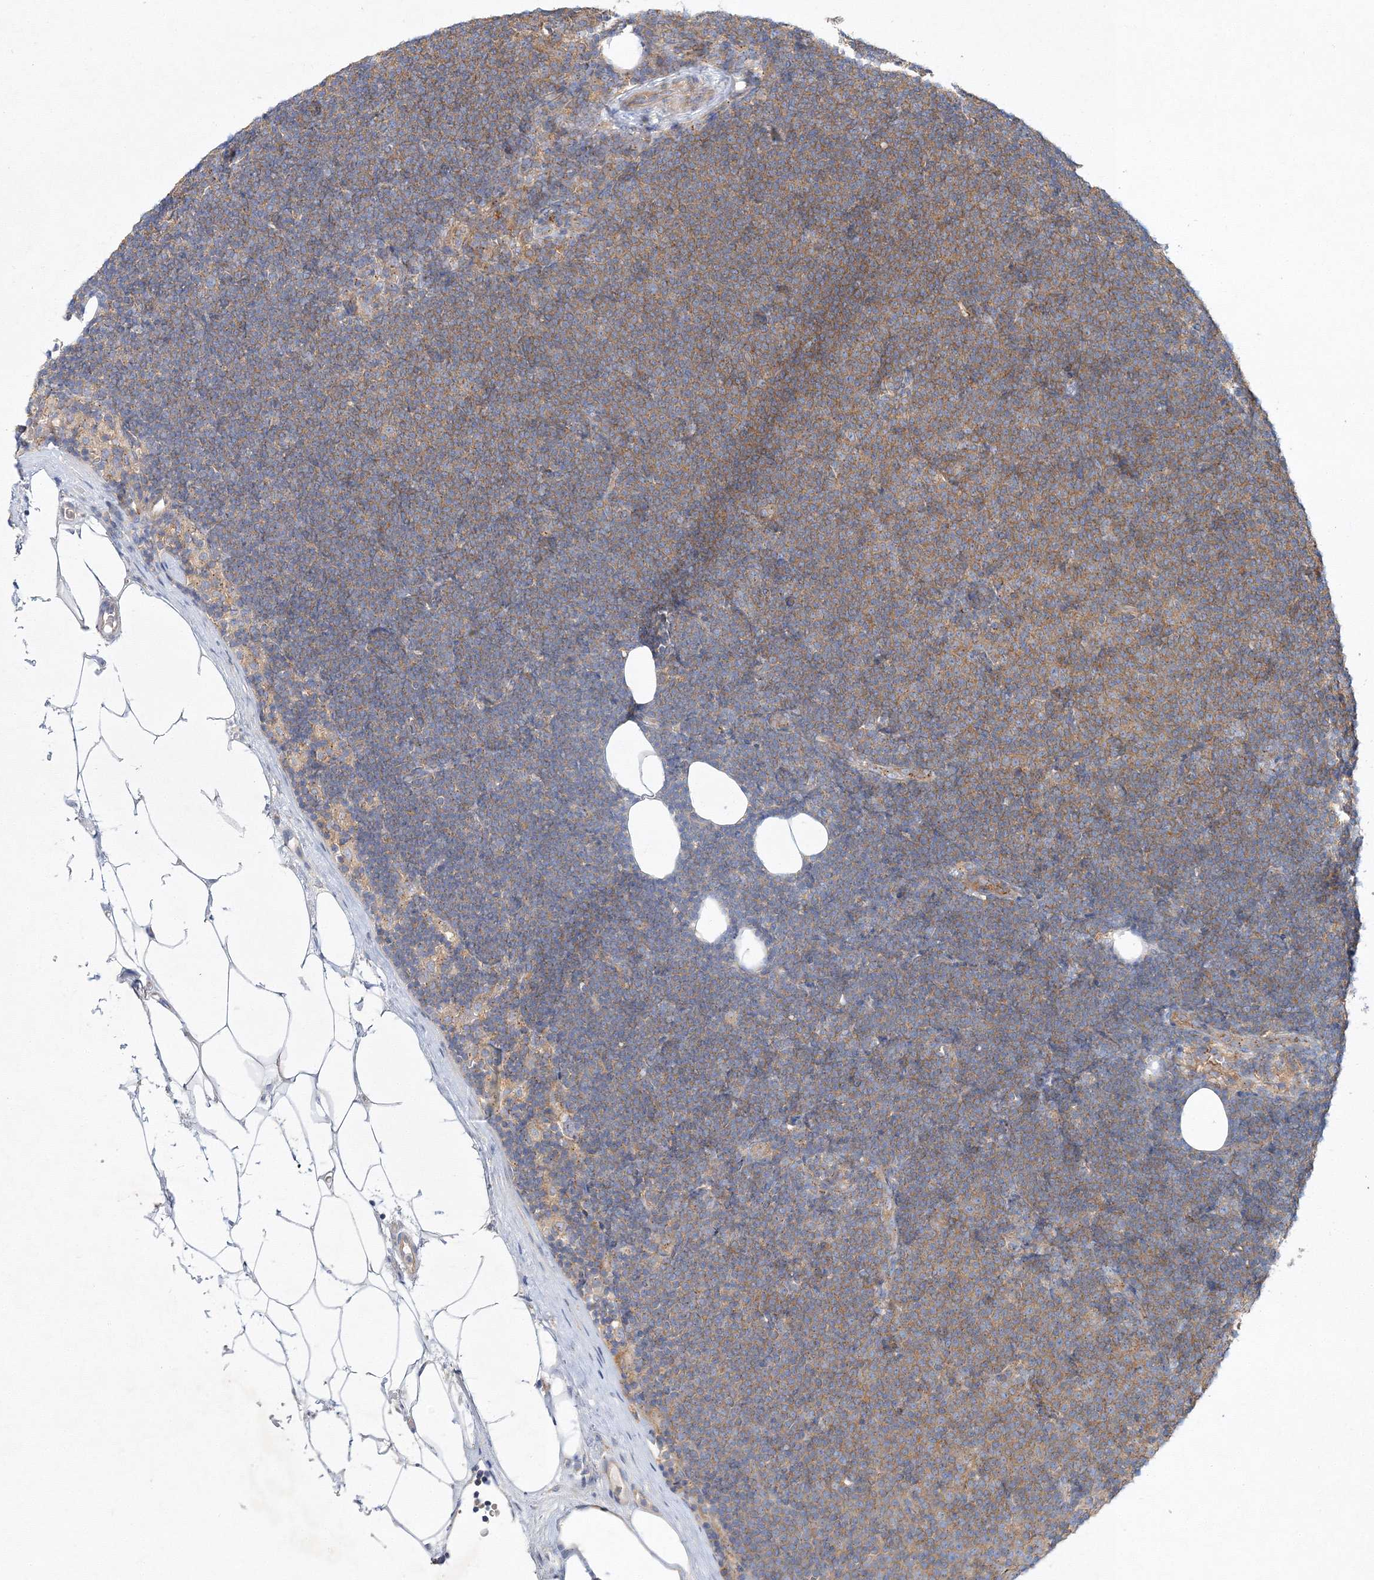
{"staining": {"intensity": "moderate", "quantity": ">75%", "location": "cytoplasmic/membranous"}, "tissue": "lymphoma", "cell_type": "Tumor cells", "image_type": "cancer", "snomed": [{"axis": "morphology", "description": "Malignant lymphoma, non-Hodgkin's type, Low grade"}, {"axis": "topography", "description": "Lymph node"}], "caption": "Tumor cells reveal medium levels of moderate cytoplasmic/membranous staining in approximately >75% of cells in human malignant lymphoma, non-Hodgkin's type (low-grade).", "gene": "SEC23IP", "patient": {"sex": "female", "age": 53}}